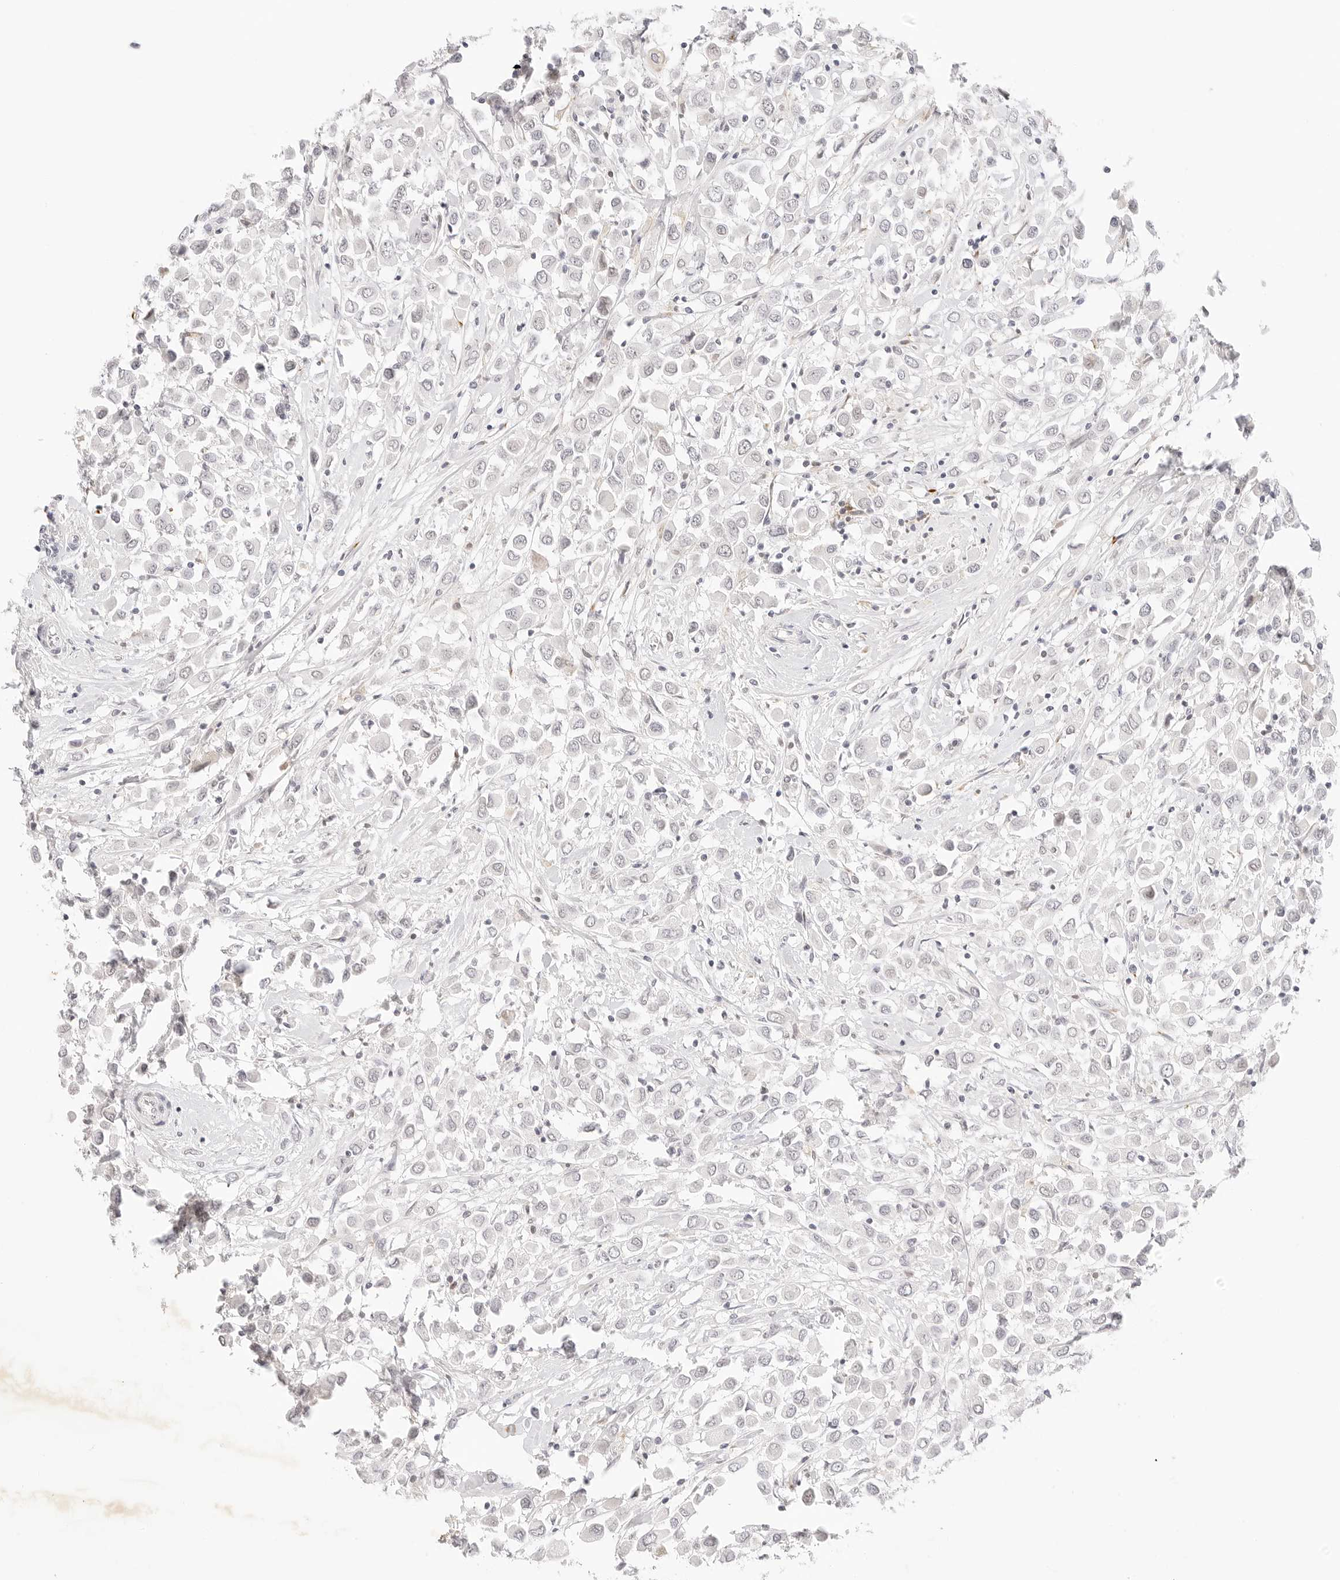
{"staining": {"intensity": "negative", "quantity": "none", "location": "none"}, "tissue": "breast cancer", "cell_type": "Tumor cells", "image_type": "cancer", "snomed": [{"axis": "morphology", "description": "Duct carcinoma"}, {"axis": "topography", "description": "Breast"}], "caption": "This is a image of immunohistochemistry staining of breast cancer (infiltrating ductal carcinoma), which shows no staining in tumor cells.", "gene": "XKR4", "patient": {"sex": "female", "age": 61}}